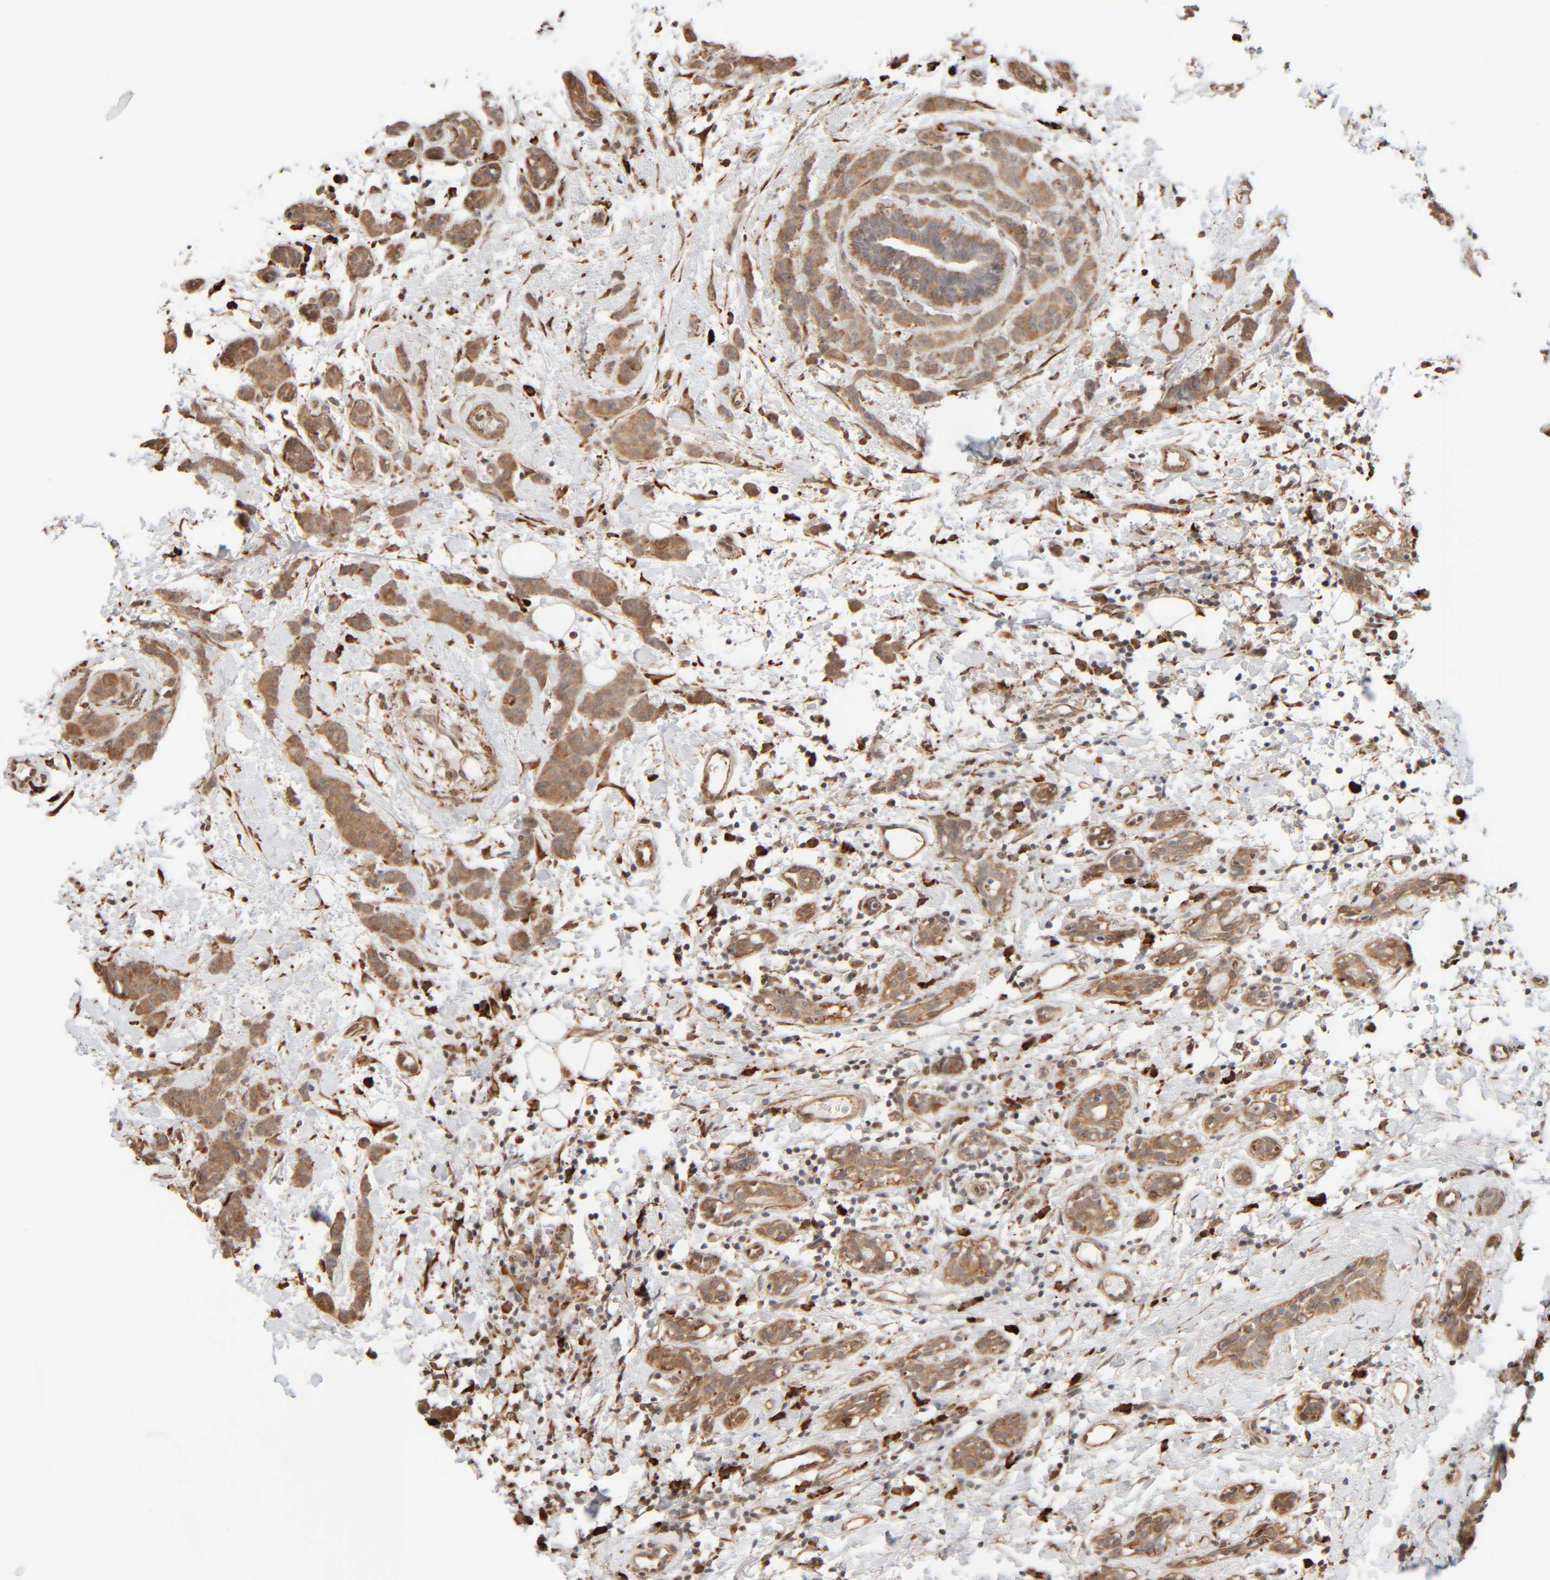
{"staining": {"intensity": "moderate", "quantity": ">75%", "location": "cytoplasmic/membranous"}, "tissue": "breast cancer", "cell_type": "Tumor cells", "image_type": "cancer", "snomed": [{"axis": "morphology", "description": "Normal tissue, NOS"}, {"axis": "morphology", "description": "Duct carcinoma"}, {"axis": "topography", "description": "Breast"}], "caption": "A histopathology image of breast cancer stained for a protein demonstrates moderate cytoplasmic/membranous brown staining in tumor cells.", "gene": "INTS1", "patient": {"sex": "female", "age": 40}}